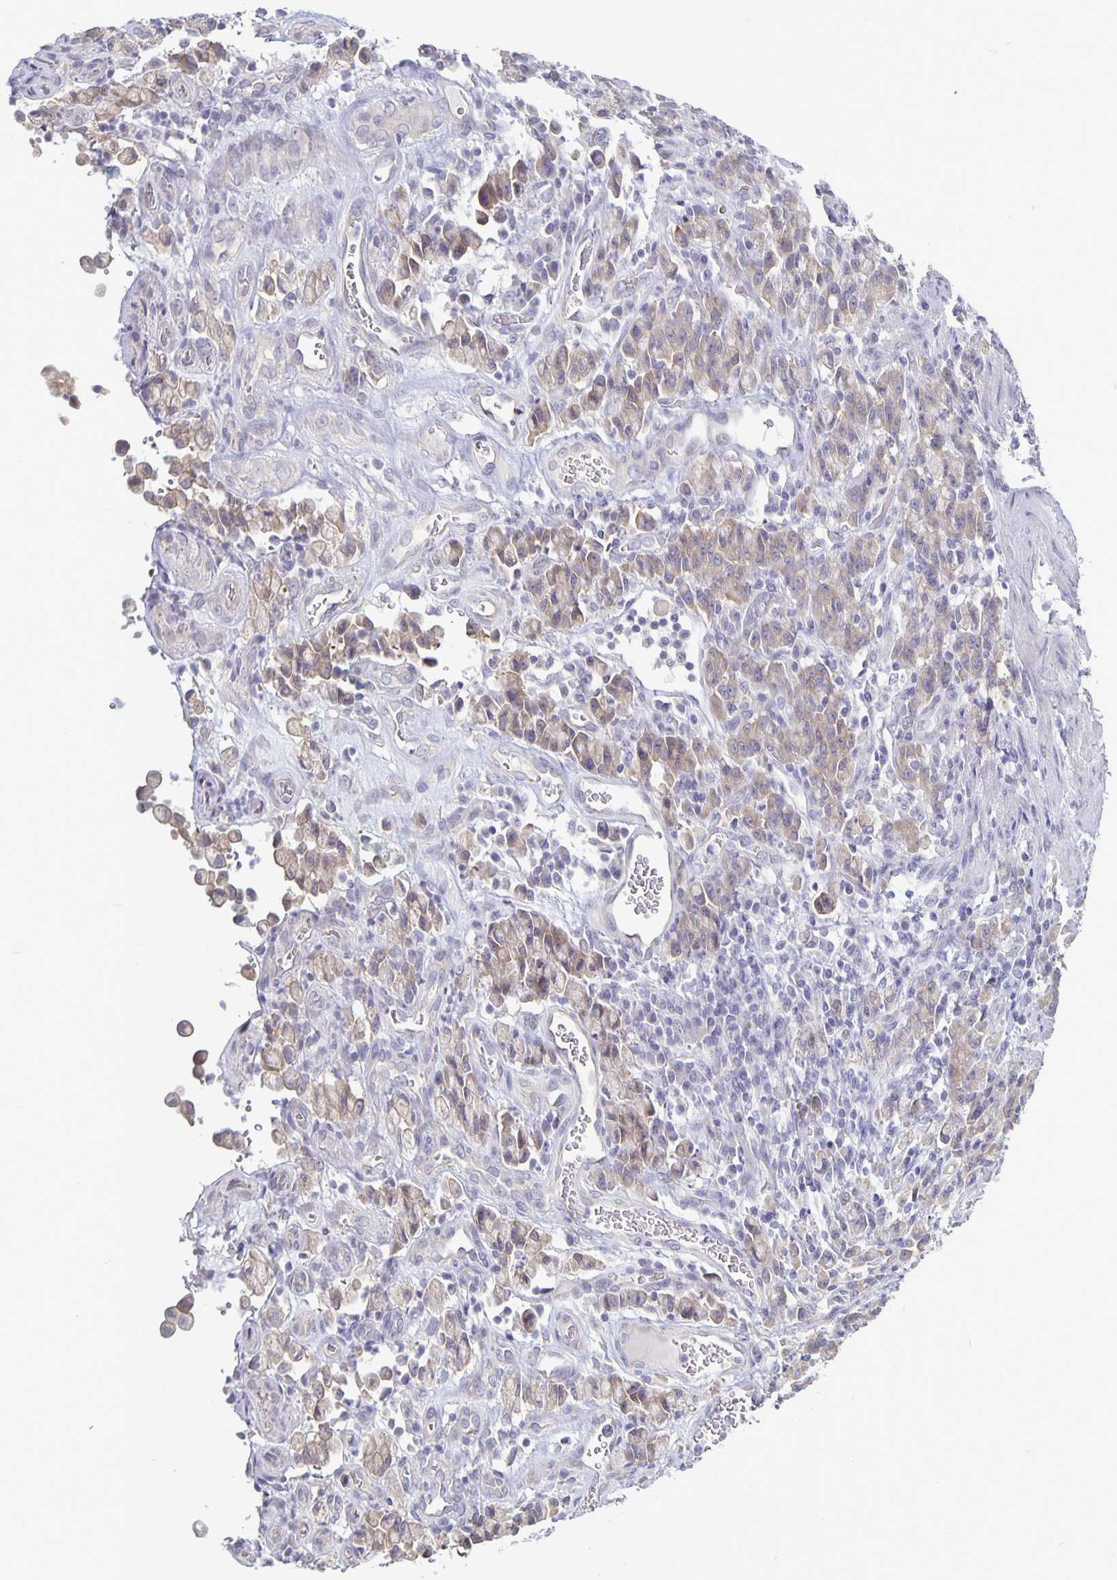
{"staining": {"intensity": "weak", "quantity": ">75%", "location": "cytoplasmic/membranous"}, "tissue": "stomach cancer", "cell_type": "Tumor cells", "image_type": "cancer", "snomed": [{"axis": "morphology", "description": "Adenocarcinoma, NOS"}, {"axis": "topography", "description": "Stomach"}], "caption": "Immunohistochemical staining of adenocarcinoma (stomach) shows weak cytoplasmic/membranous protein staining in about >75% of tumor cells. (Brightfield microscopy of DAB IHC at high magnification).", "gene": "PLCB3", "patient": {"sex": "male", "age": 77}}